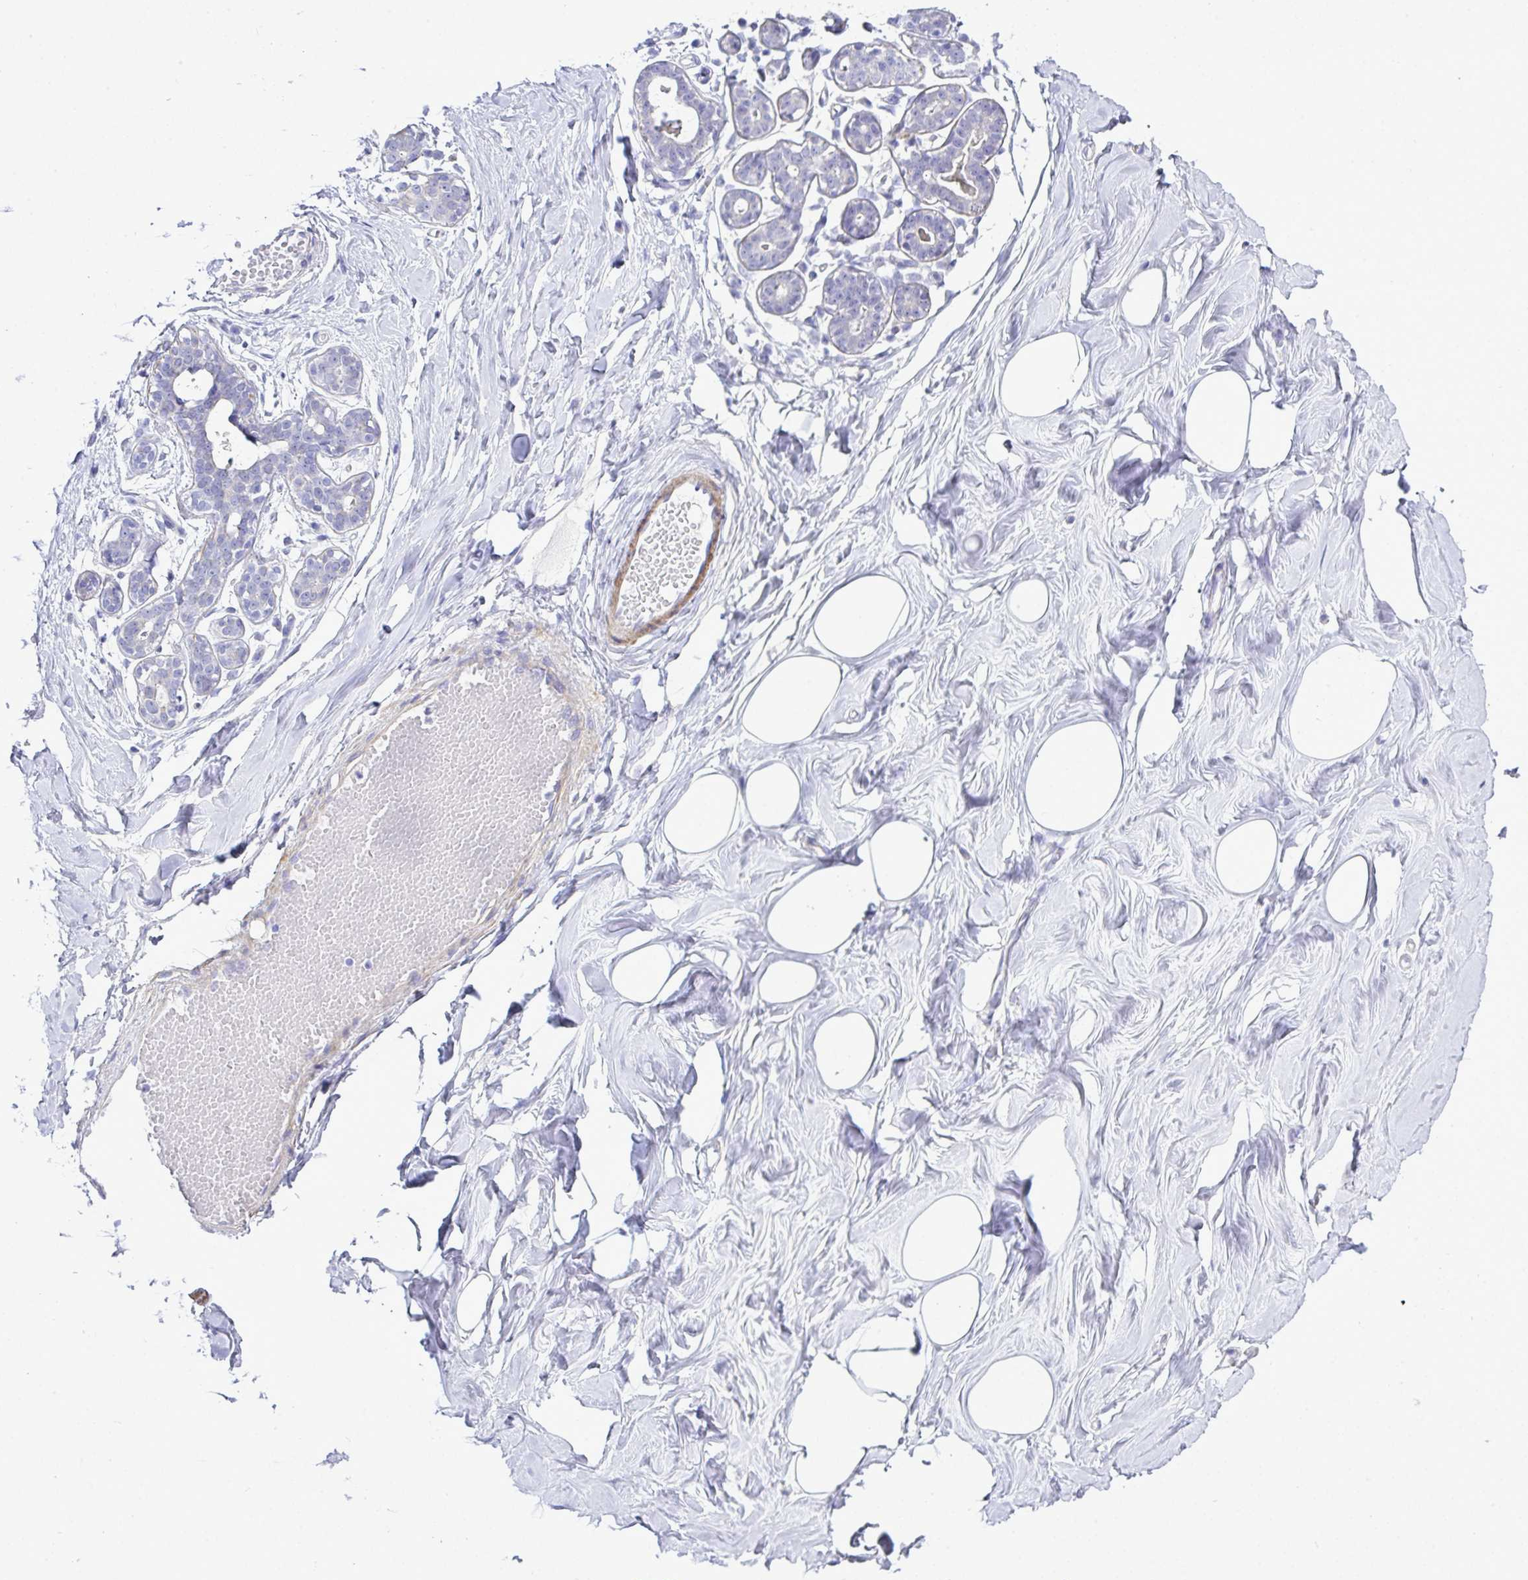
{"staining": {"intensity": "negative", "quantity": "none", "location": "none"}, "tissue": "breast", "cell_type": "Adipocytes", "image_type": "normal", "snomed": [{"axis": "morphology", "description": "Normal tissue, NOS"}, {"axis": "topography", "description": "Breast"}], "caption": "Immunohistochemistry photomicrograph of benign human breast stained for a protein (brown), which displays no staining in adipocytes.", "gene": "MED11", "patient": {"sex": "female", "age": 27}}